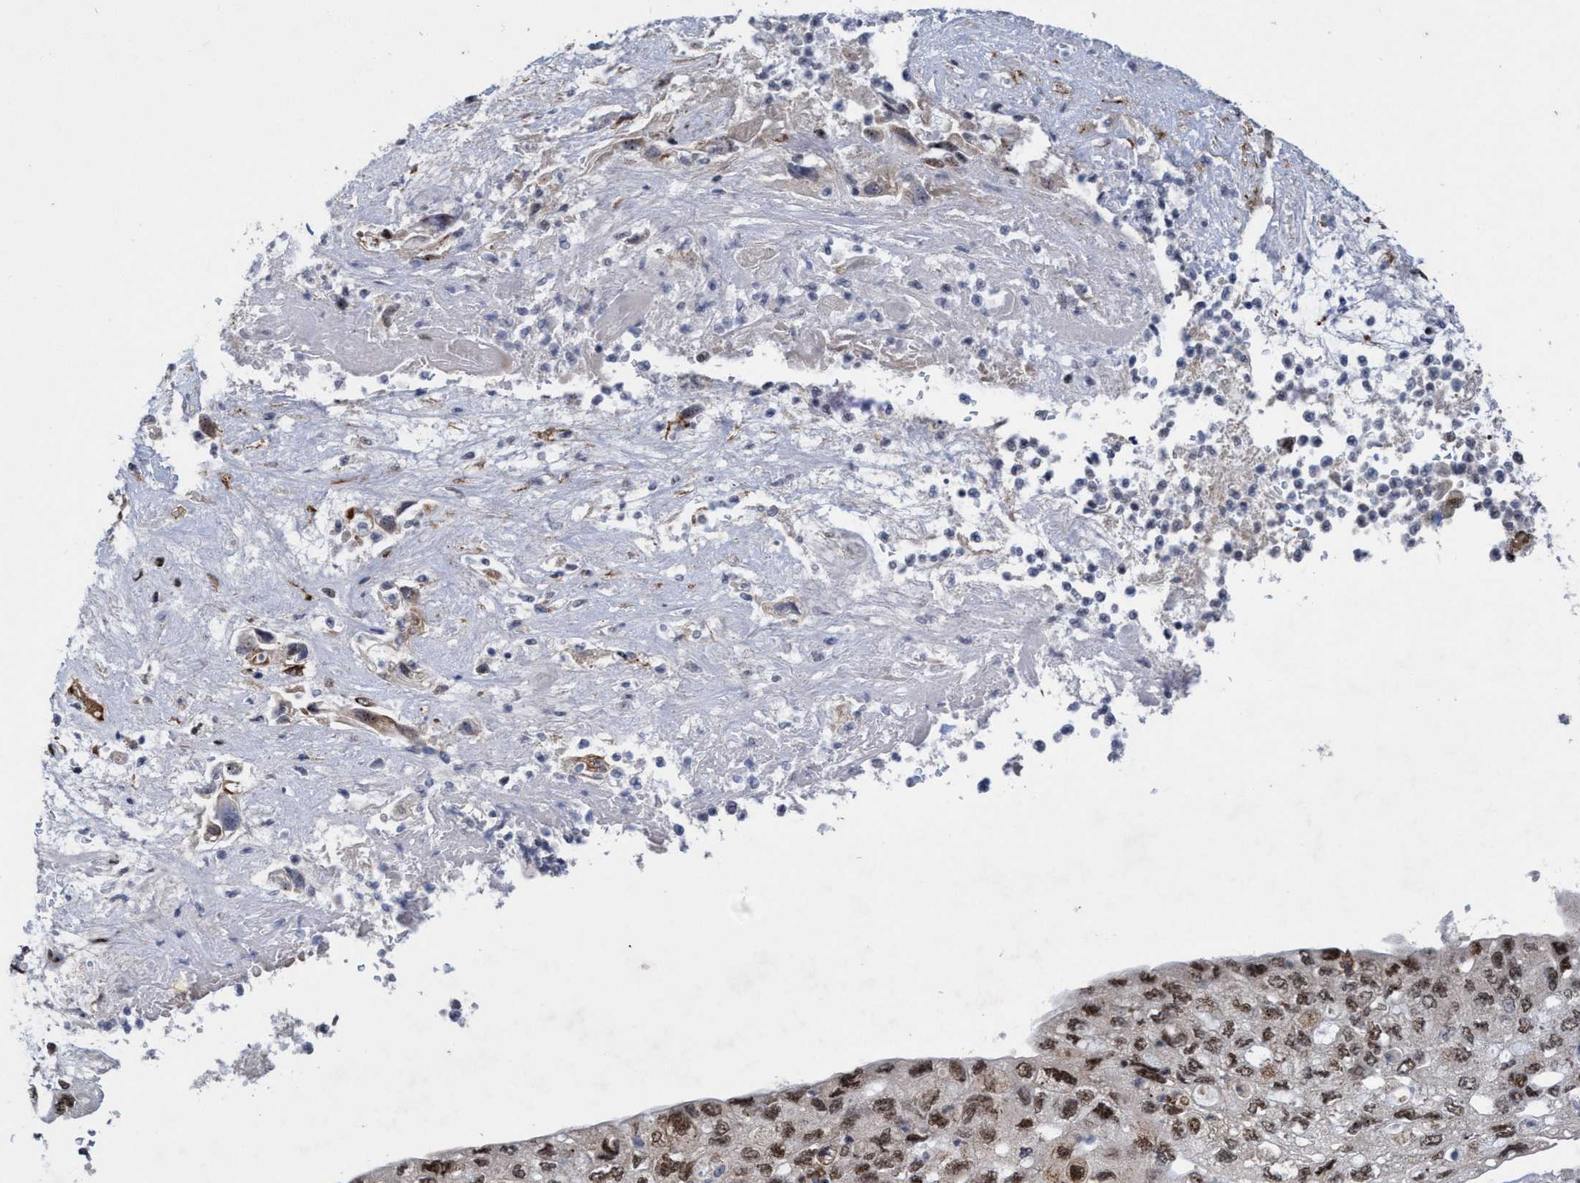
{"staining": {"intensity": "moderate", "quantity": ">75%", "location": "nuclear"}, "tissue": "pancreatic cancer", "cell_type": "Tumor cells", "image_type": "cancer", "snomed": [{"axis": "morphology", "description": "Adenocarcinoma, NOS"}, {"axis": "topography", "description": "Pancreas"}], "caption": "Immunohistochemical staining of human pancreatic adenocarcinoma reveals moderate nuclear protein expression in approximately >75% of tumor cells.", "gene": "GLT6D1", "patient": {"sex": "female", "age": 73}}